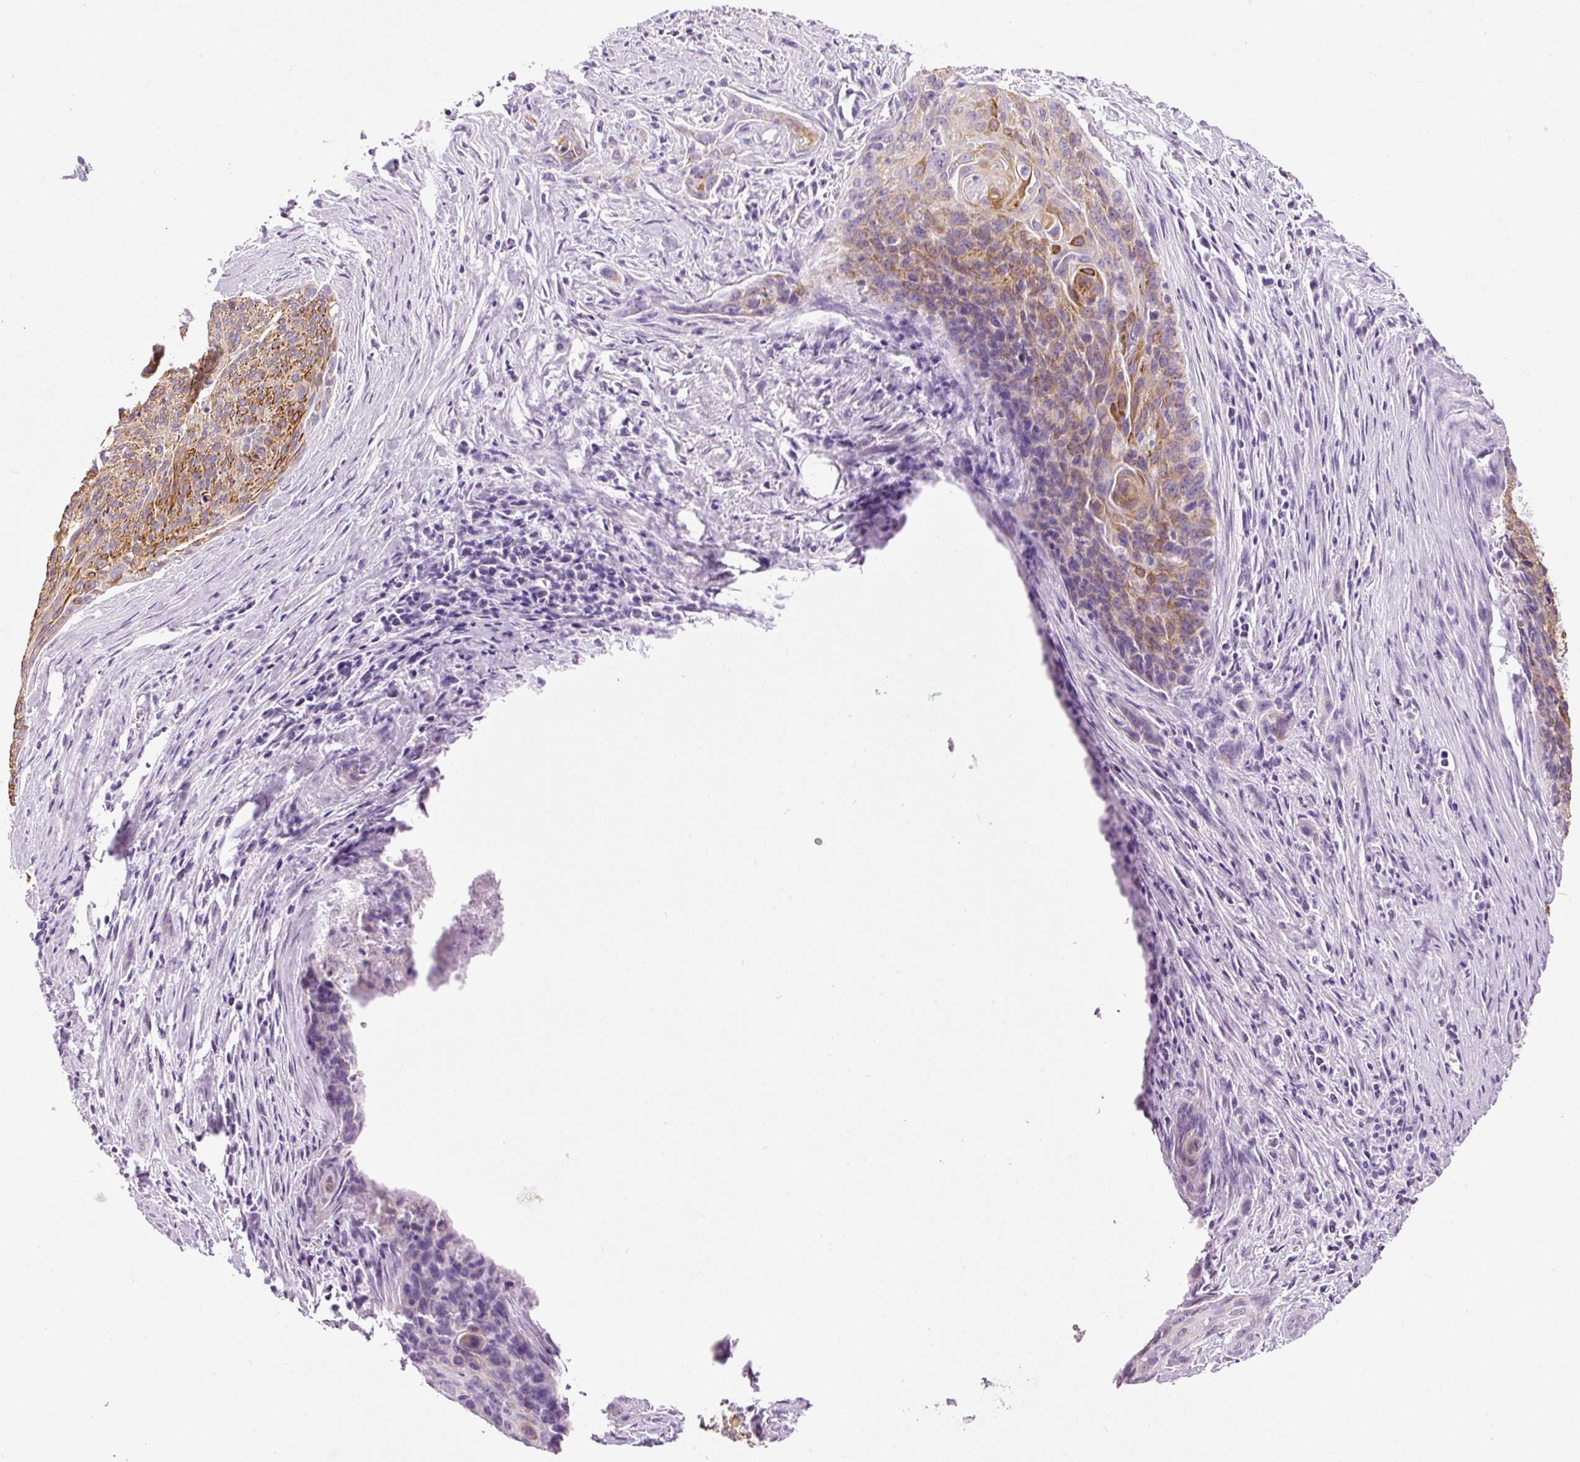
{"staining": {"intensity": "moderate", "quantity": ">75%", "location": "cytoplasmic/membranous"}, "tissue": "cervical cancer", "cell_type": "Tumor cells", "image_type": "cancer", "snomed": [{"axis": "morphology", "description": "Squamous cell carcinoma, NOS"}, {"axis": "topography", "description": "Cervix"}], "caption": "Protein expression analysis of cervical cancer shows moderate cytoplasmic/membranous expression in about >75% of tumor cells. (Stains: DAB (3,3'-diaminobenzidine) in brown, nuclei in blue, Microscopy: brightfield microscopy at high magnification).", "gene": "CARD16", "patient": {"sex": "female", "age": 55}}